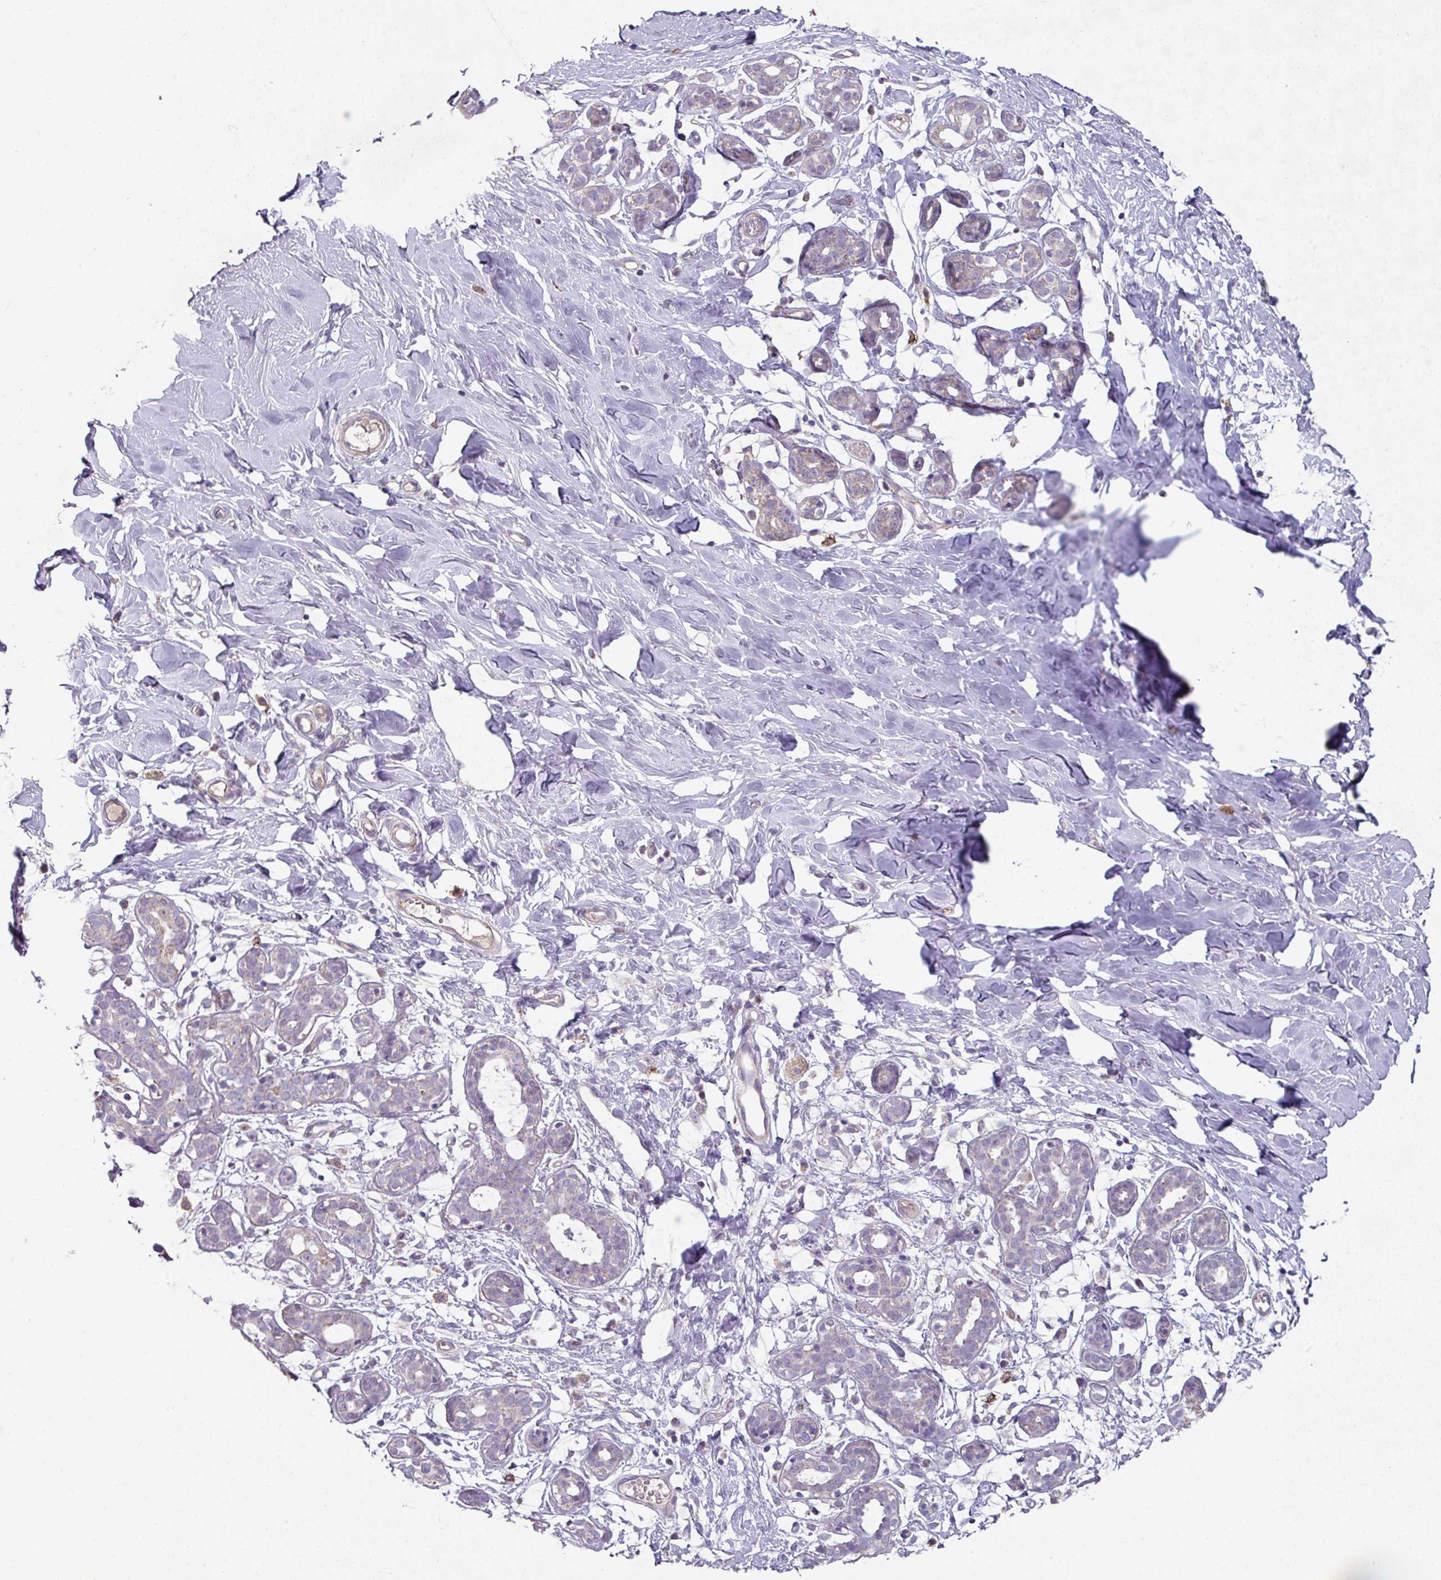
{"staining": {"intensity": "negative", "quantity": "none", "location": "none"}, "tissue": "breast", "cell_type": "Adipocytes", "image_type": "normal", "snomed": [{"axis": "morphology", "description": "Normal tissue, NOS"}, {"axis": "topography", "description": "Breast"}], "caption": "This histopathology image is of normal breast stained with IHC to label a protein in brown with the nuclei are counter-stained blue. There is no staining in adipocytes.", "gene": "LRRC9", "patient": {"sex": "female", "age": 27}}